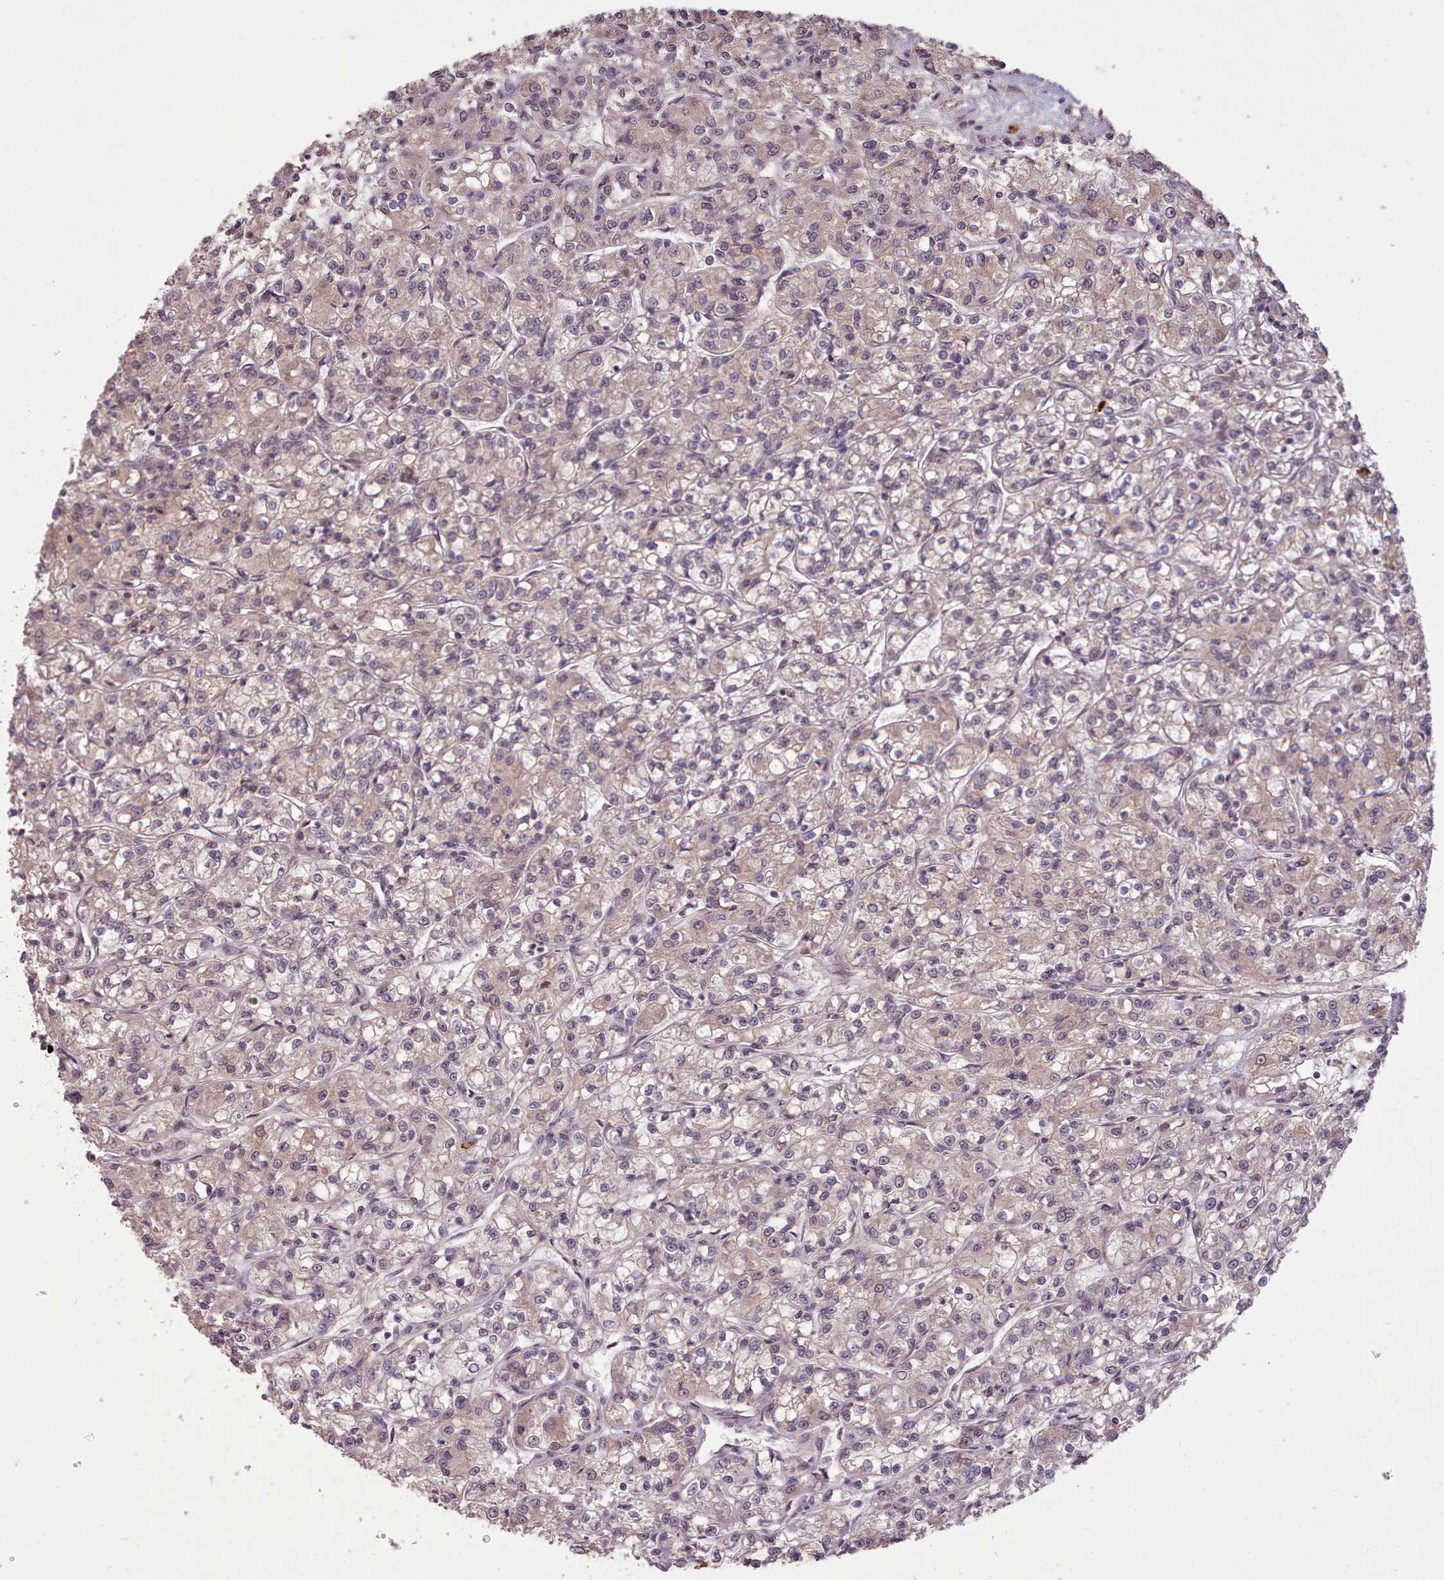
{"staining": {"intensity": "weak", "quantity": "25%-75%", "location": "cytoplasmic/membranous,nuclear"}, "tissue": "renal cancer", "cell_type": "Tumor cells", "image_type": "cancer", "snomed": [{"axis": "morphology", "description": "Adenocarcinoma, NOS"}, {"axis": "topography", "description": "Kidney"}], "caption": "This micrograph reveals immunohistochemistry (IHC) staining of human adenocarcinoma (renal), with low weak cytoplasmic/membranous and nuclear positivity in approximately 25%-75% of tumor cells.", "gene": "CDC6", "patient": {"sex": "female", "age": 59}}